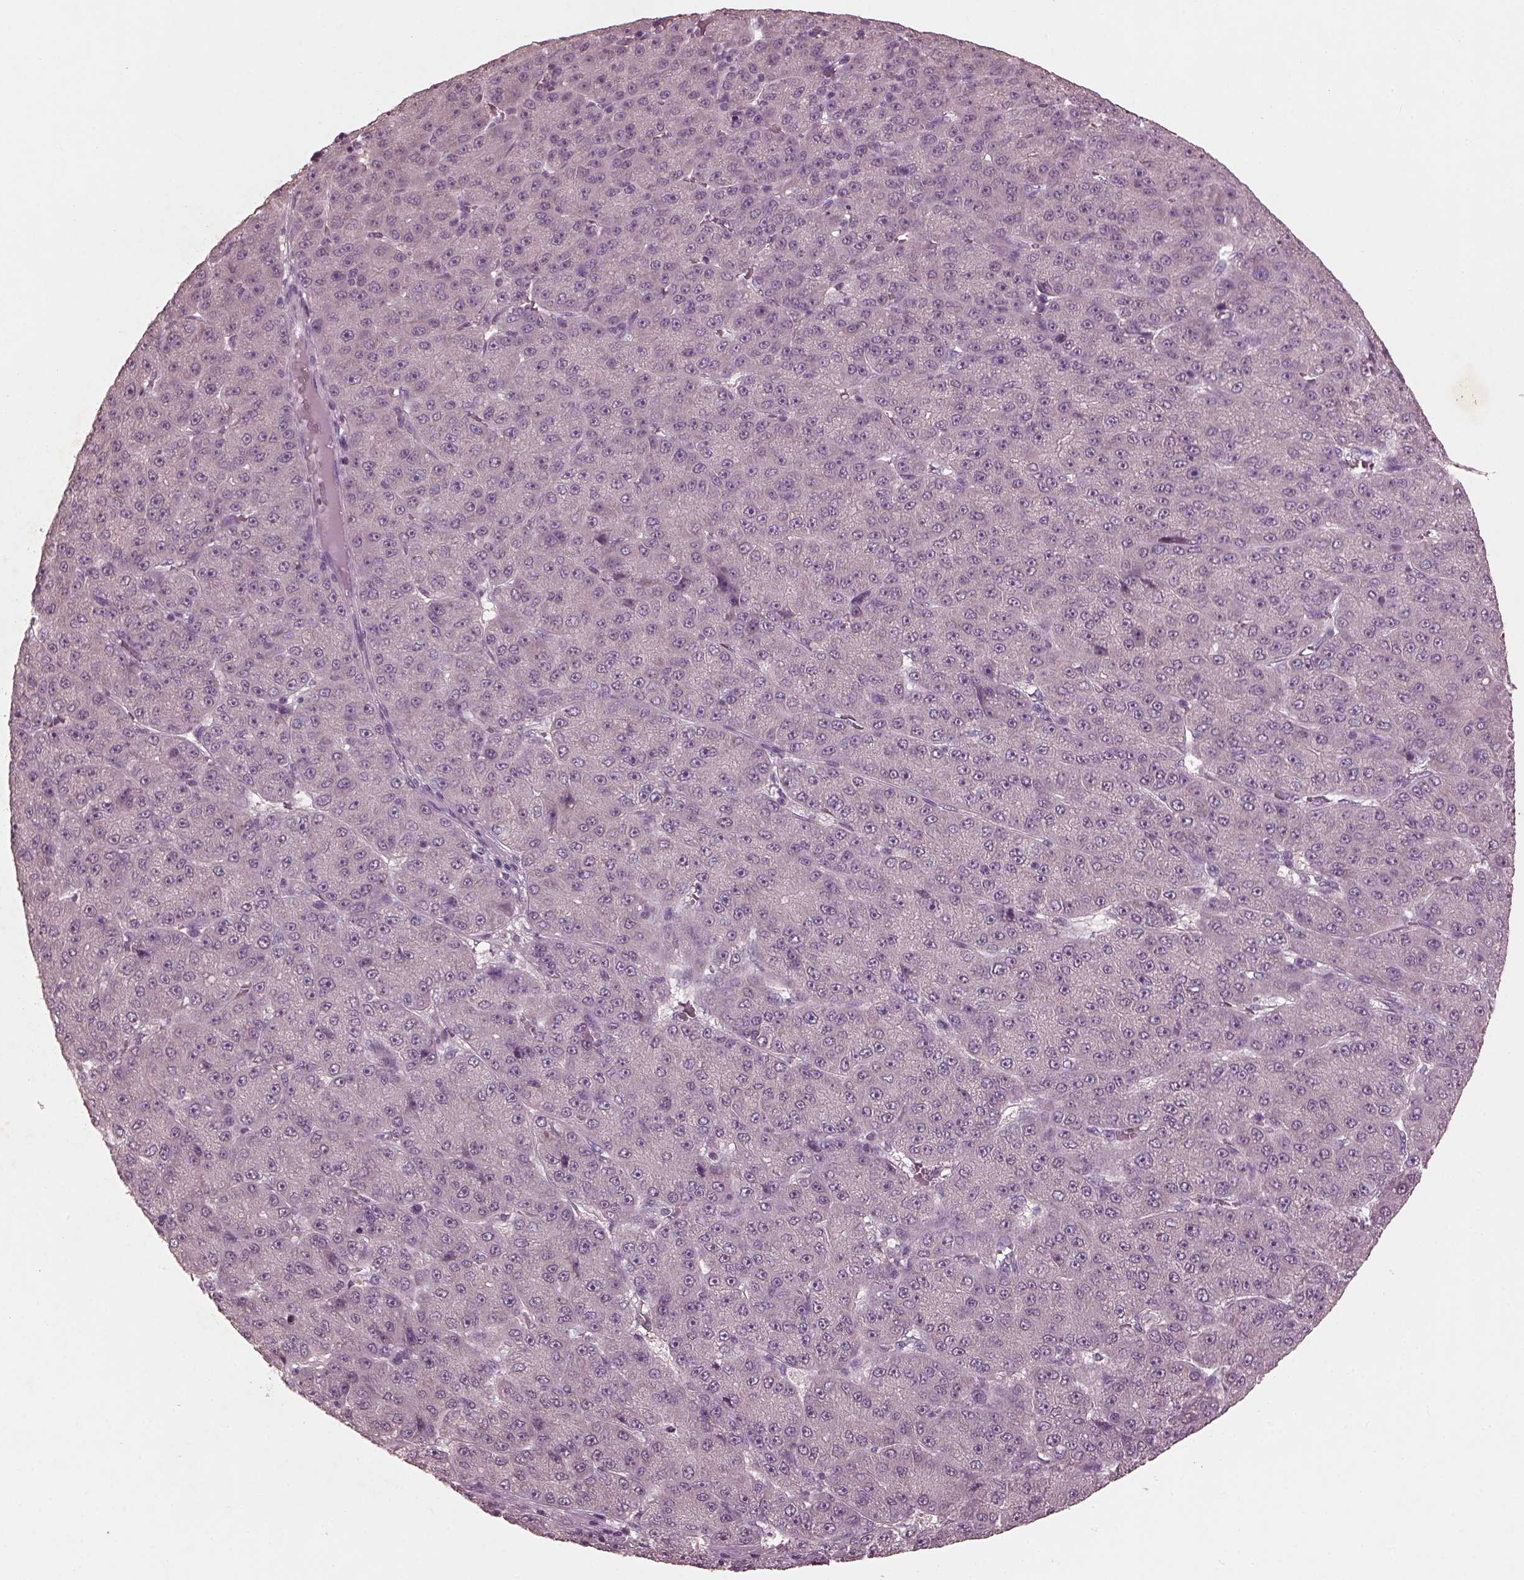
{"staining": {"intensity": "negative", "quantity": "none", "location": "none"}, "tissue": "liver cancer", "cell_type": "Tumor cells", "image_type": "cancer", "snomed": [{"axis": "morphology", "description": "Carcinoma, Hepatocellular, NOS"}, {"axis": "topography", "description": "Liver"}], "caption": "Liver cancer (hepatocellular carcinoma) was stained to show a protein in brown. There is no significant expression in tumor cells.", "gene": "FRRS1L", "patient": {"sex": "male", "age": 67}}